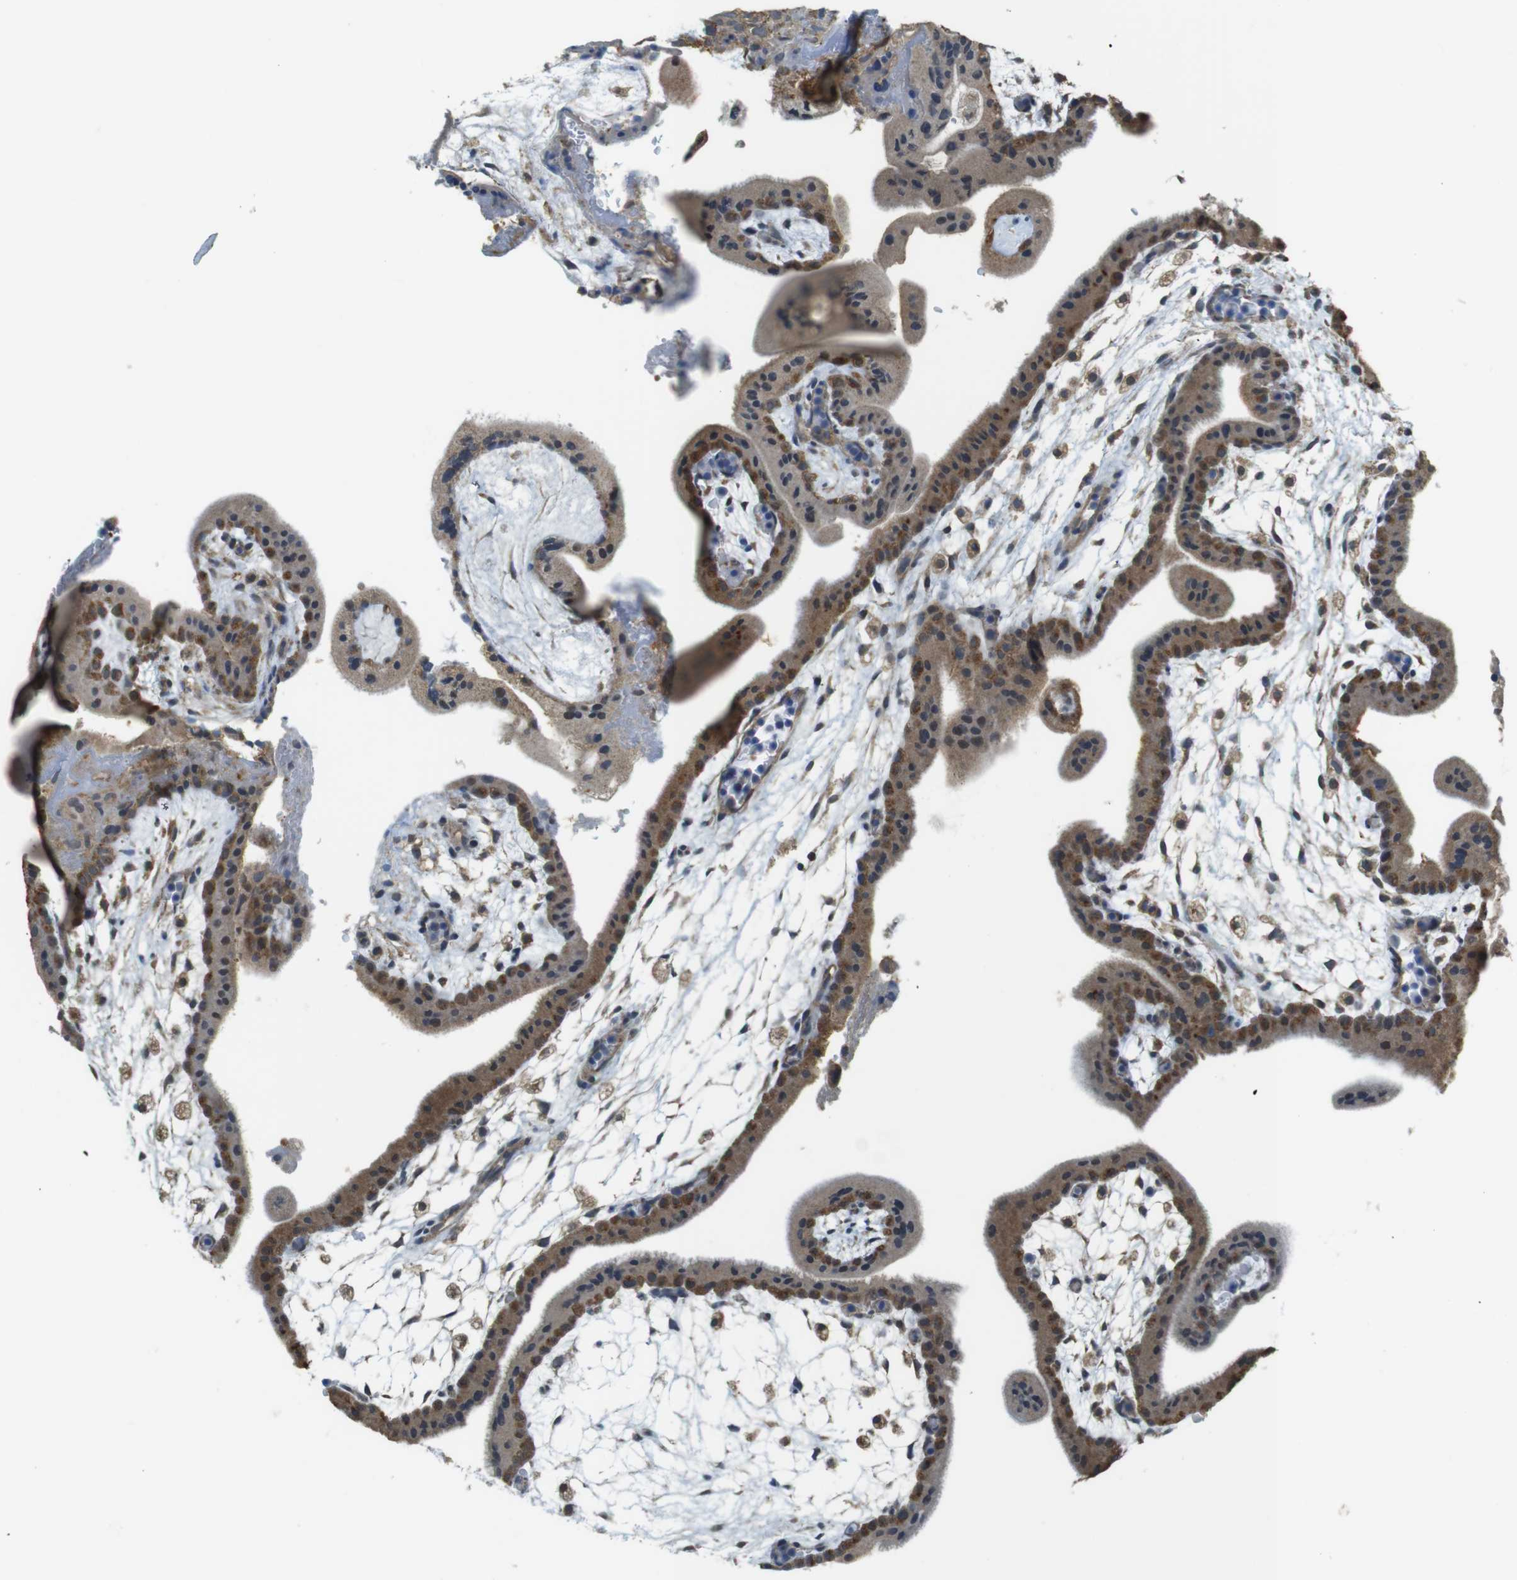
{"staining": {"intensity": "moderate", "quantity": ">75%", "location": "cytoplasmic/membranous"}, "tissue": "placenta", "cell_type": "Trophoblastic cells", "image_type": "normal", "snomed": [{"axis": "morphology", "description": "Normal tissue, NOS"}, {"axis": "topography", "description": "Placenta"}], "caption": "Protein expression analysis of unremarkable placenta demonstrates moderate cytoplasmic/membranous expression in approximately >75% of trophoblastic cells. The staining was performed using DAB (3,3'-diaminobenzidine), with brown indicating positive protein expression. Nuclei are stained blue with hematoxylin.", "gene": "BRI3BP", "patient": {"sex": "female", "age": 35}}